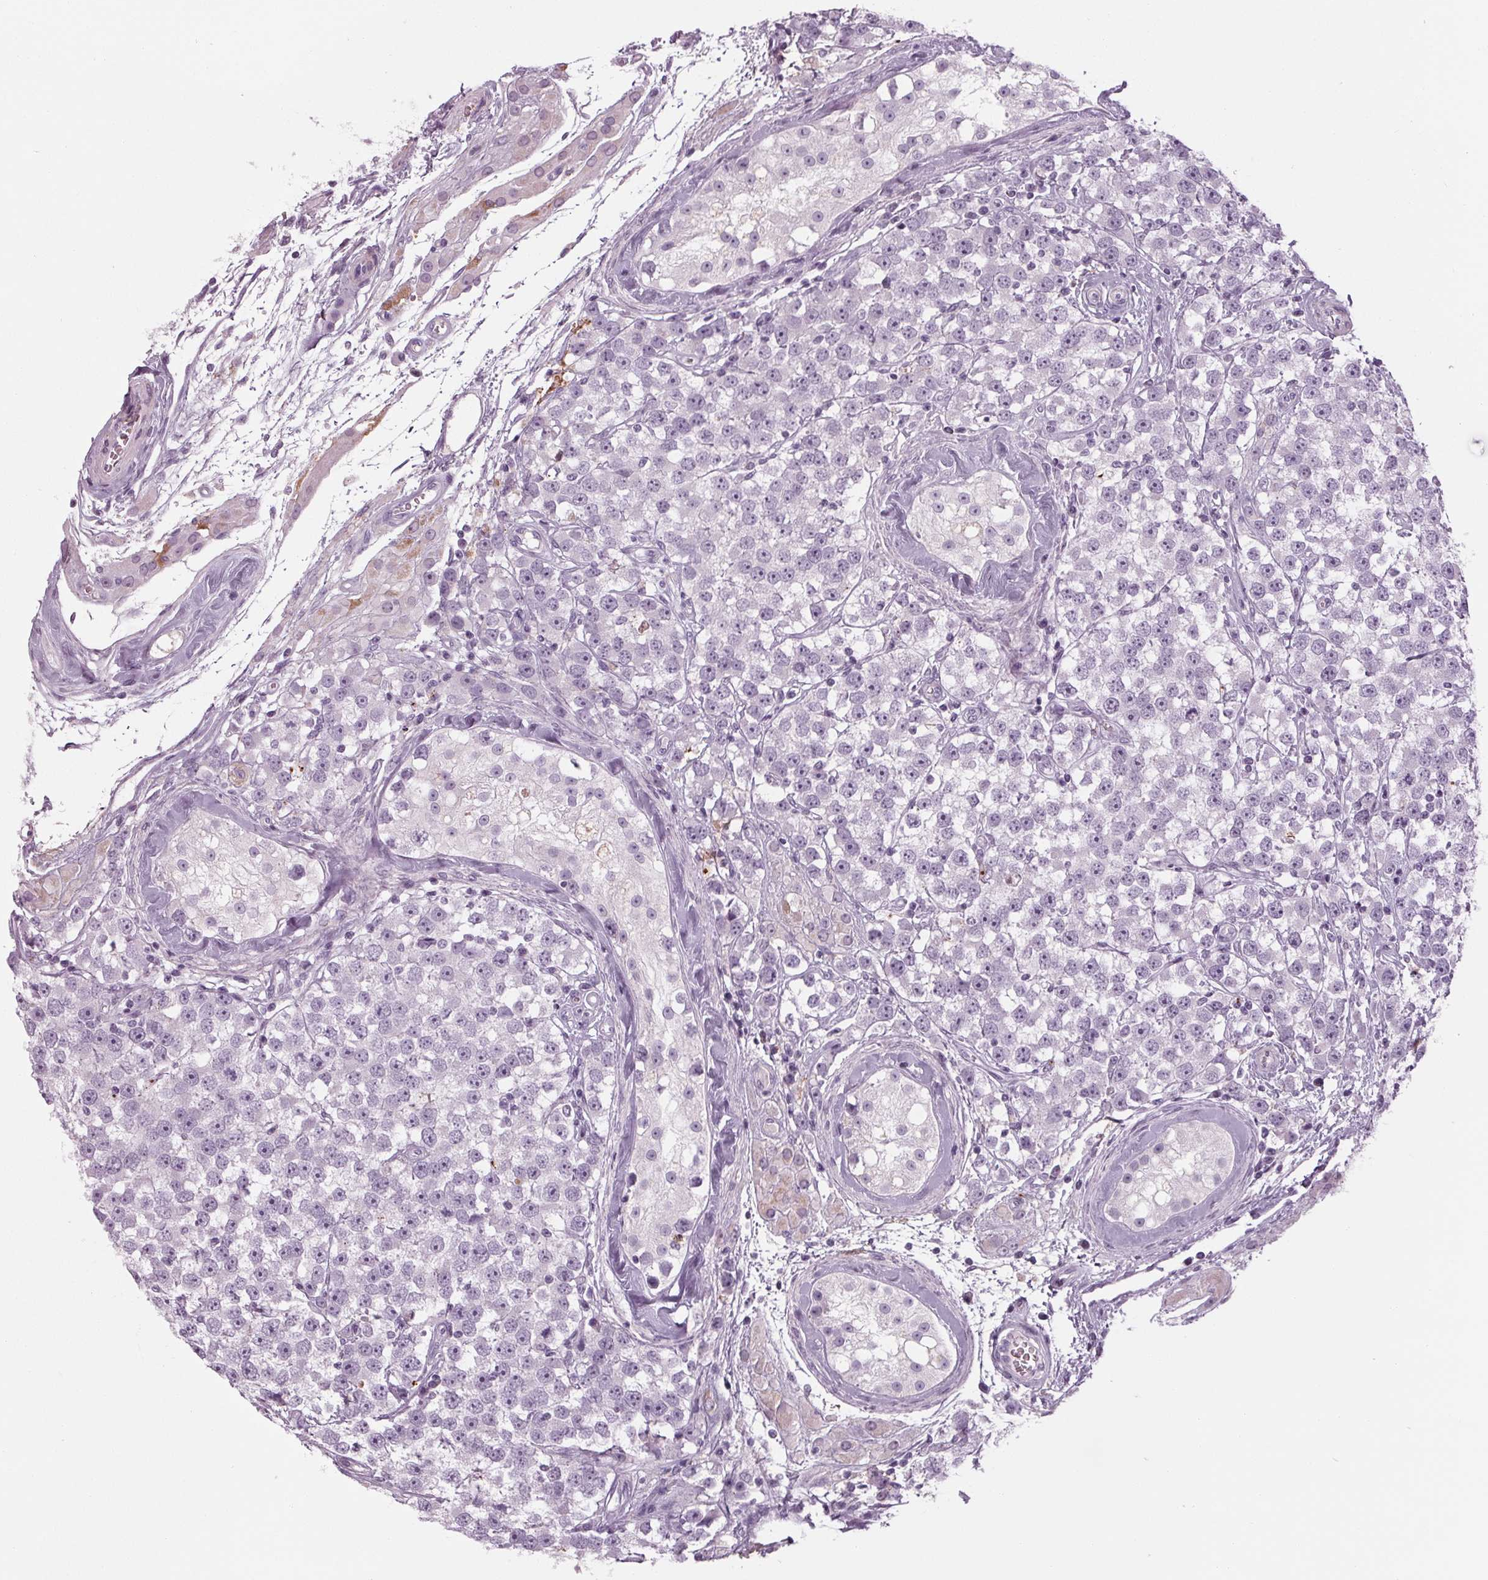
{"staining": {"intensity": "negative", "quantity": "none", "location": "none"}, "tissue": "testis cancer", "cell_type": "Tumor cells", "image_type": "cancer", "snomed": [{"axis": "morphology", "description": "Seminoma, NOS"}, {"axis": "topography", "description": "Testis"}], "caption": "Immunohistochemistry (IHC) micrograph of neoplastic tissue: human testis seminoma stained with DAB reveals no significant protein expression in tumor cells.", "gene": "CYP3A43", "patient": {"sex": "male", "age": 34}}